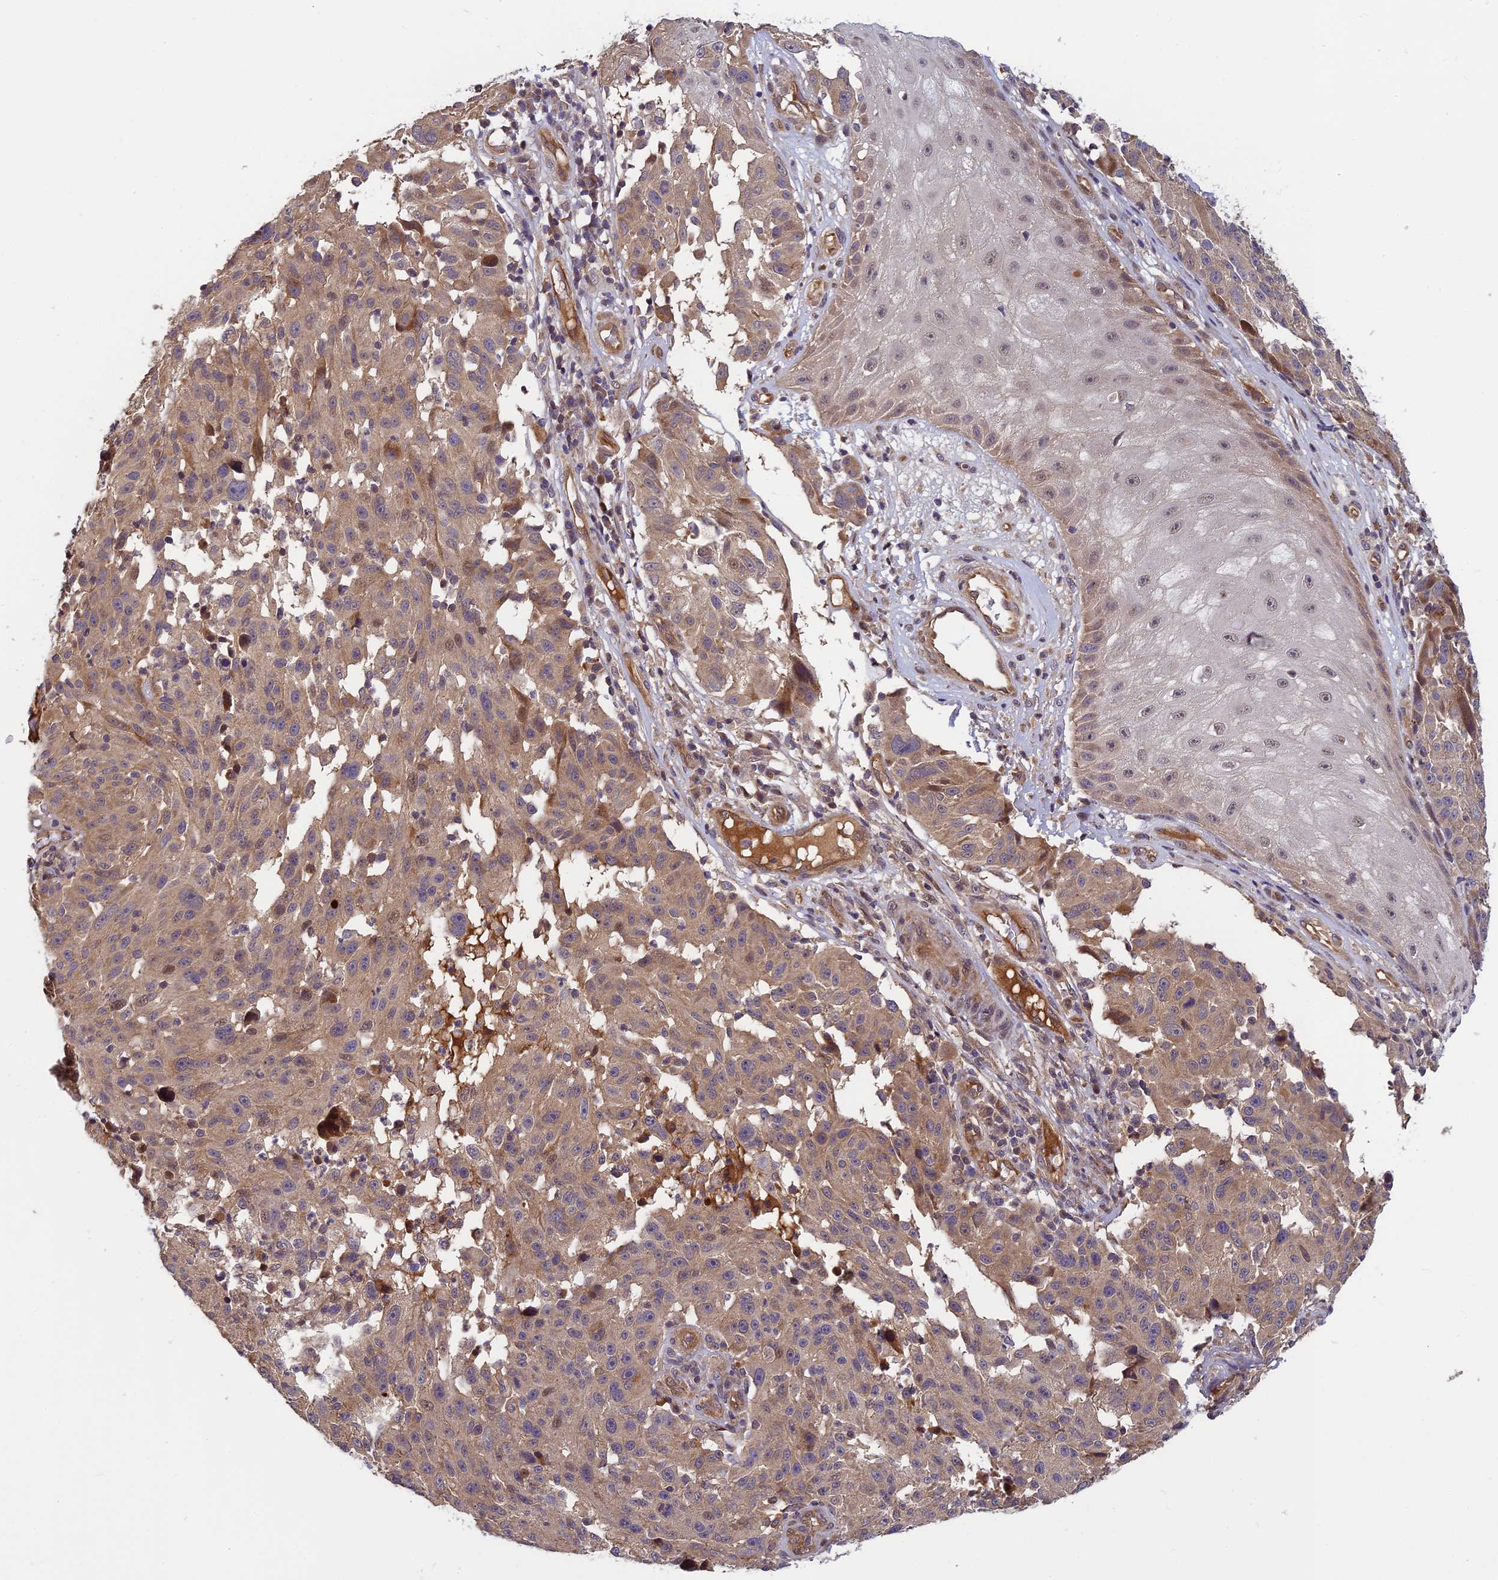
{"staining": {"intensity": "weak", "quantity": "25%-75%", "location": "cytoplasmic/membranous"}, "tissue": "melanoma", "cell_type": "Tumor cells", "image_type": "cancer", "snomed": [{"axis": "morphology", "description": "Malignant melanoma, NOS"}, {"axis": "topography", "description": "Skin"}], "caption": "Protein expression analysis of malignant melanoma exhibits weak cytoplasmic/membranous expression in approximately 25%-75% of tumor cells. (brown staining indicates protein expression, while blue staining denotes nuclei).", "gene": "PIKFYVE", "patient": {"sex": "male", "age": 53}}